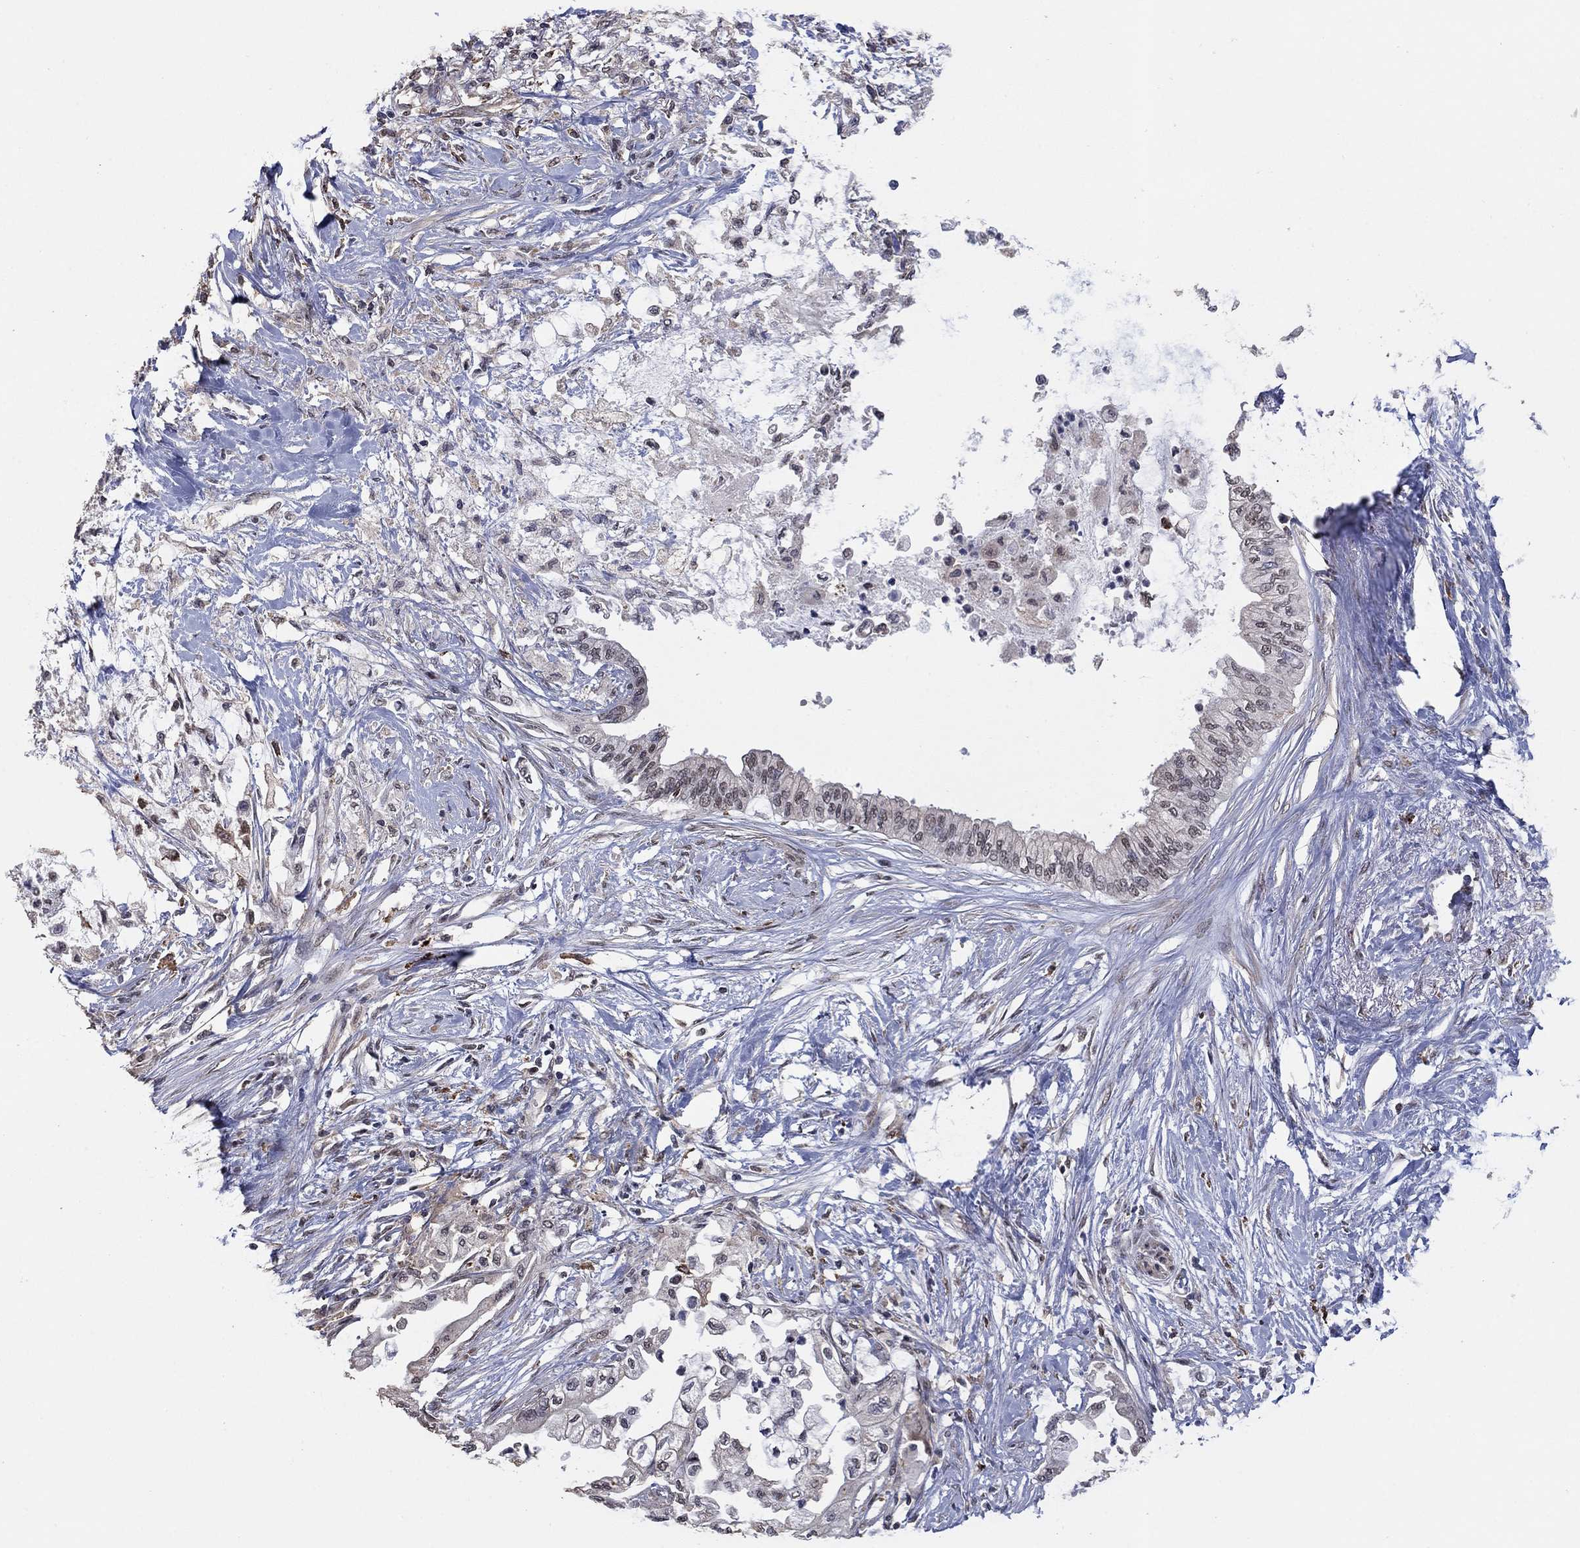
{"staining": {"intensity": "negative", "quantity": "none", "location": "none"}, "tissue": "pancreatic cancer", "cell_type": "Tumor cells", "image_type": "cancer", "snomed": [{"axis": "morphology", "description": "Normal tissue, NOS"}, {"axis": "morphology", "description": "Adenocarcinoma, NOS"}, {"axis": "topography", "description": "Pancreas"}, {"axis": "topography", "description": "Duodenum"}], "caption": "This is an immunohistochemistry (IHC) histopathology image of human pancreatic cancer (adenocarcinoma). There is no expression in tumor cells.", "gene": "GRIA3", "patient": {"sex": "female", "age": 60}}